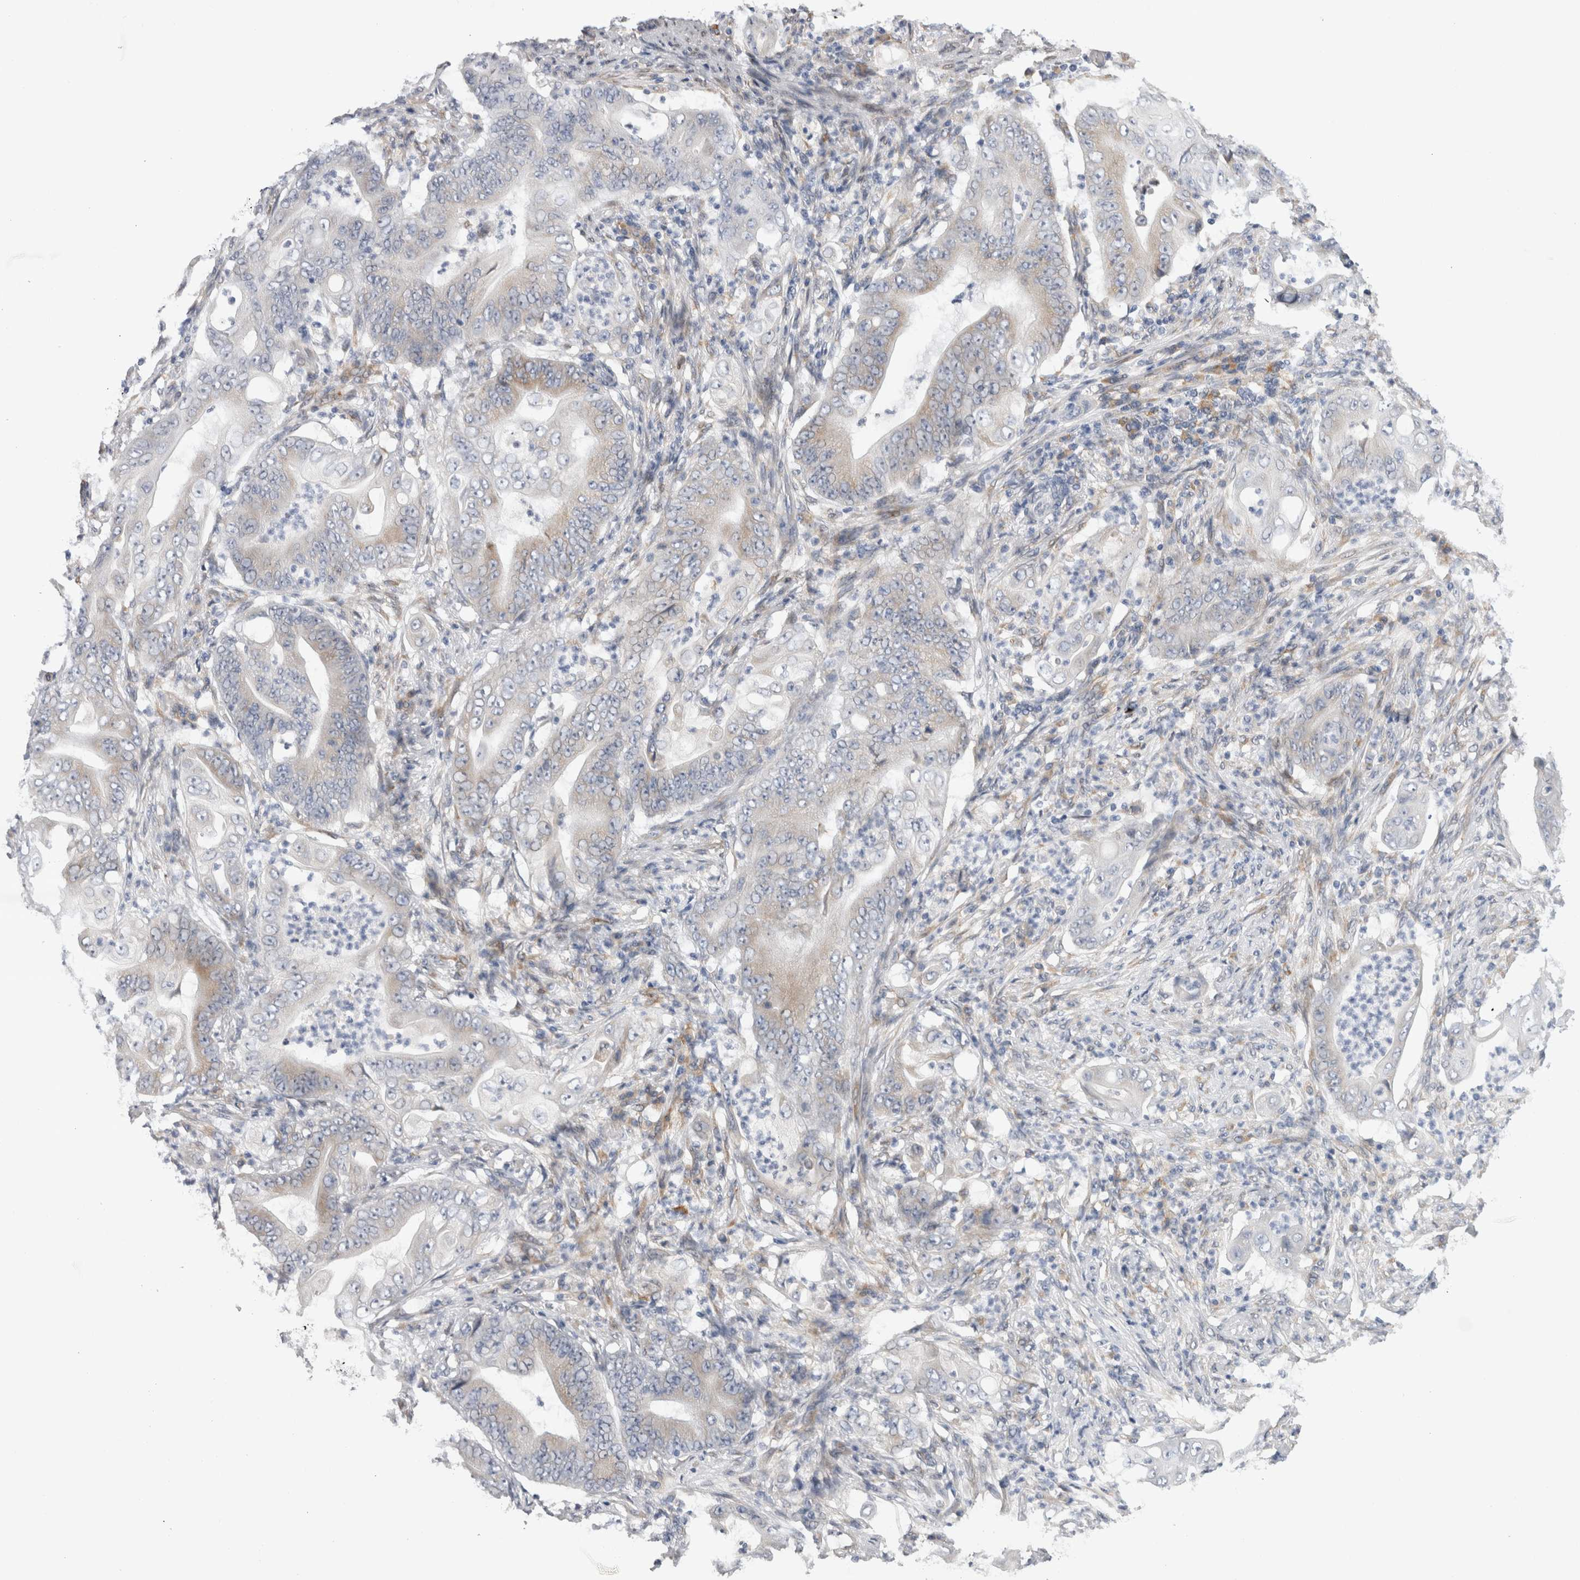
{"staining": {"intensity": "negative", "quantity": "none", "location": "none"}, "tissue": "stomach cancer", "cell_type": "Tumor cells", "image_type": "cancer", "snomed": [{"axis": "morphology", "description": "Adenocarcinoma, NOS"}, {"axis": "topography", "description": "Stomach"}], "caption": "Immunohistochemistry (IHC) of human stomach cancer (adenocarcinoma) demonstrates no positivity in tumor cells.", "gene": "VCPIP1", "patient": {"sex": "female", "age": 73}}